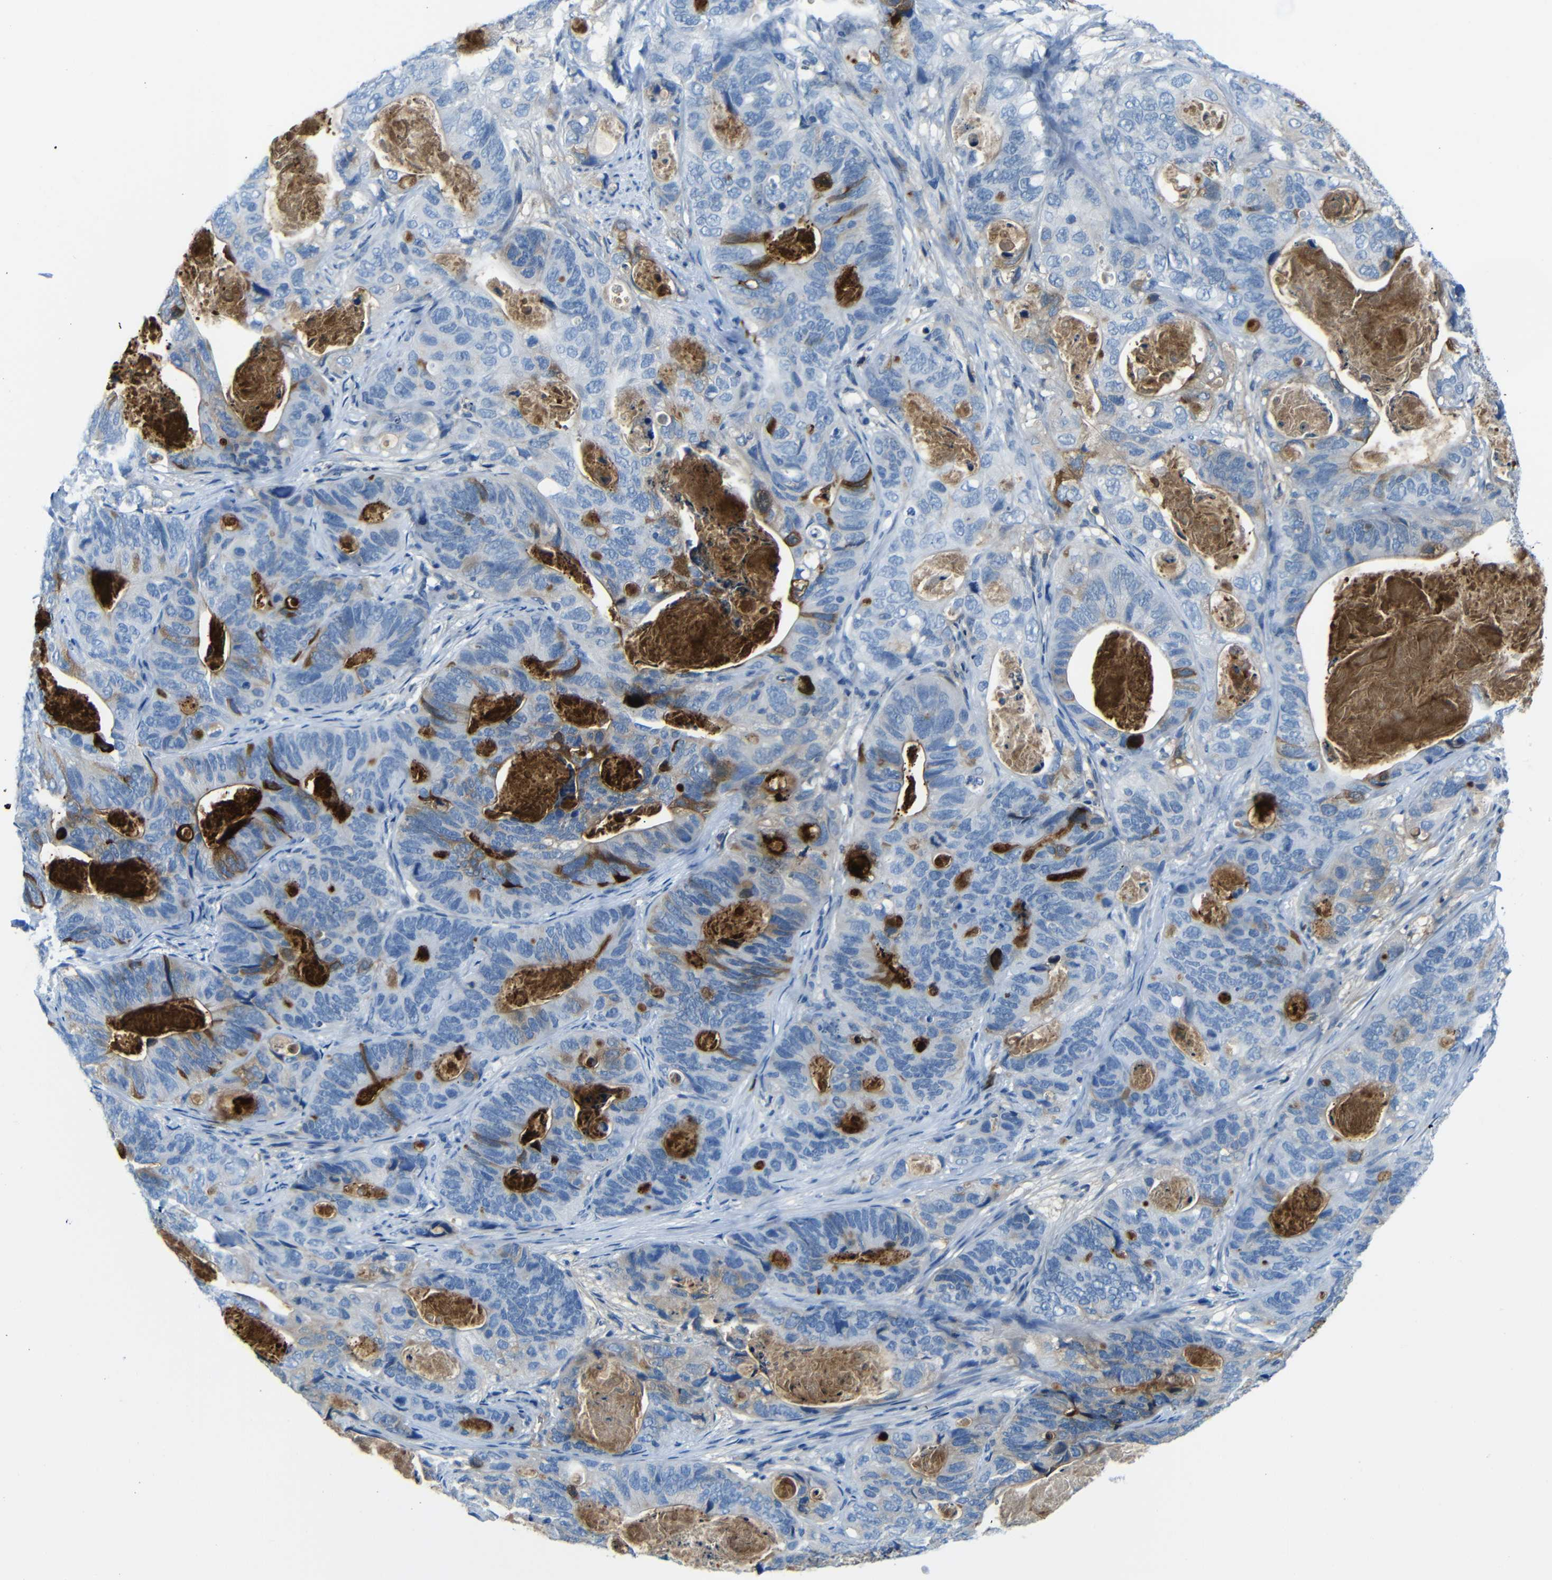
{"staining": {"intensity": "moderate", "quantity": "<25%", "location": "cytoplasmic/membranous"}, "tissue": "stomach cancer", "cell_type": "Tumor cells", "image_type": "cancer", "snomed": [{"axis": "morphology", "description": "Adenocarcinoma, NOS"}, {"axis": "topography", "description": "Stomach"}], "caption": "Stomach cancer stained with a protein marker reveals moderate staining in tumor cells.", "gene": "SERPINA1", "patient": {"sex": "female", "age": 89}}